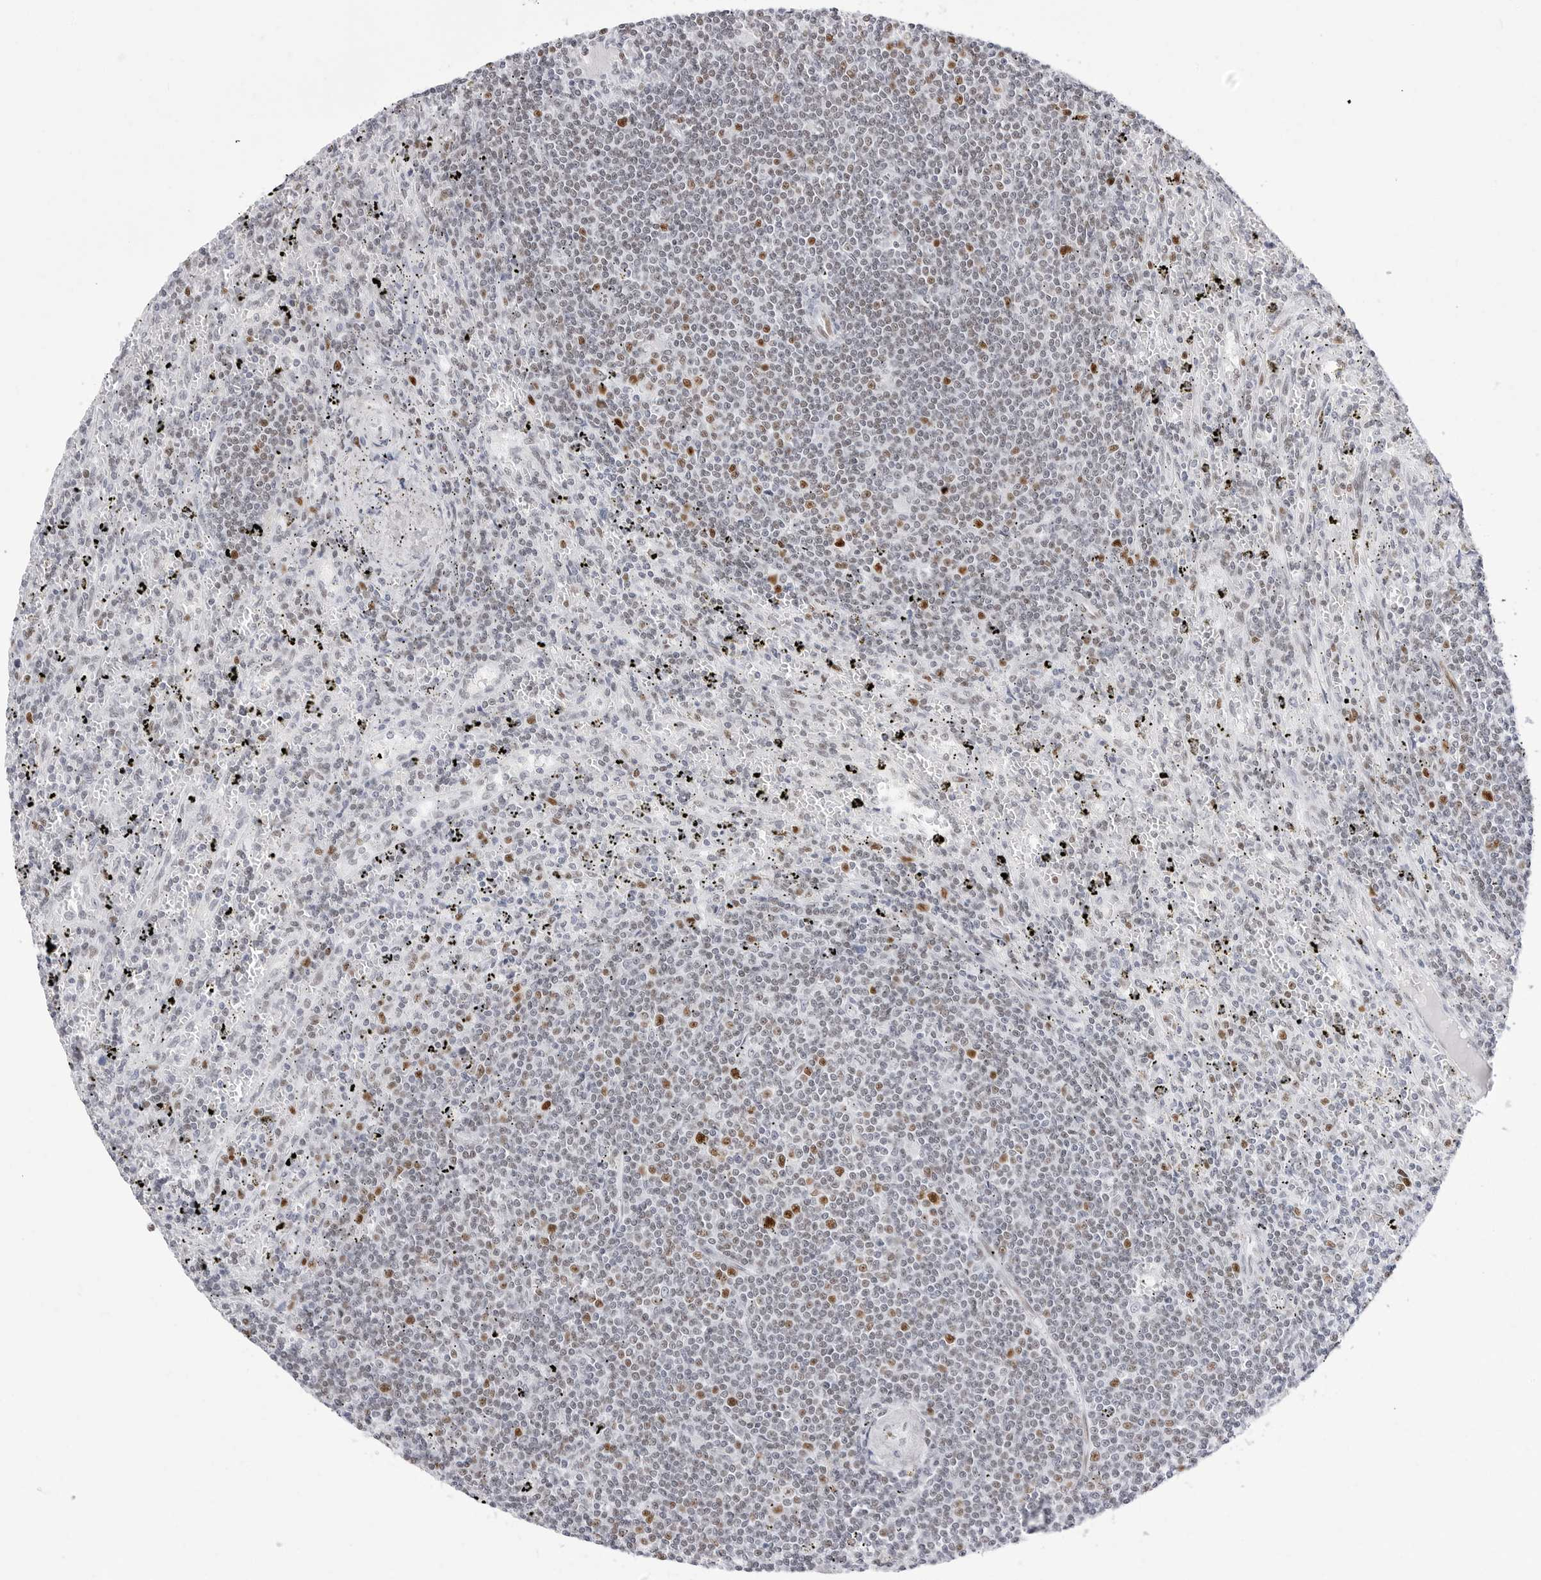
{"staining": {"intensity": "moderate", "quantity": "<25%", "location": "nuclear"}, "tissue": "lymphoma", "cell_type": "Tumor cells", "image_type": "cancer", "snomed": [{"axis": "morphology", "description": "Malignant lymphoma, non-Hodgkin's type, Low grade"}, {"axis": "topography", "description": "Spleen"}], "caption": "This histopathology image displays immunohistochemistry (IHC) staining of malignant lymphoma, non-Hodgkin's type (low-grade), with low moderate nuclear positivity in approximately <25% of tumor cells.", "gene": "NASP", "patient": {"sex": "male", "age": 76}}